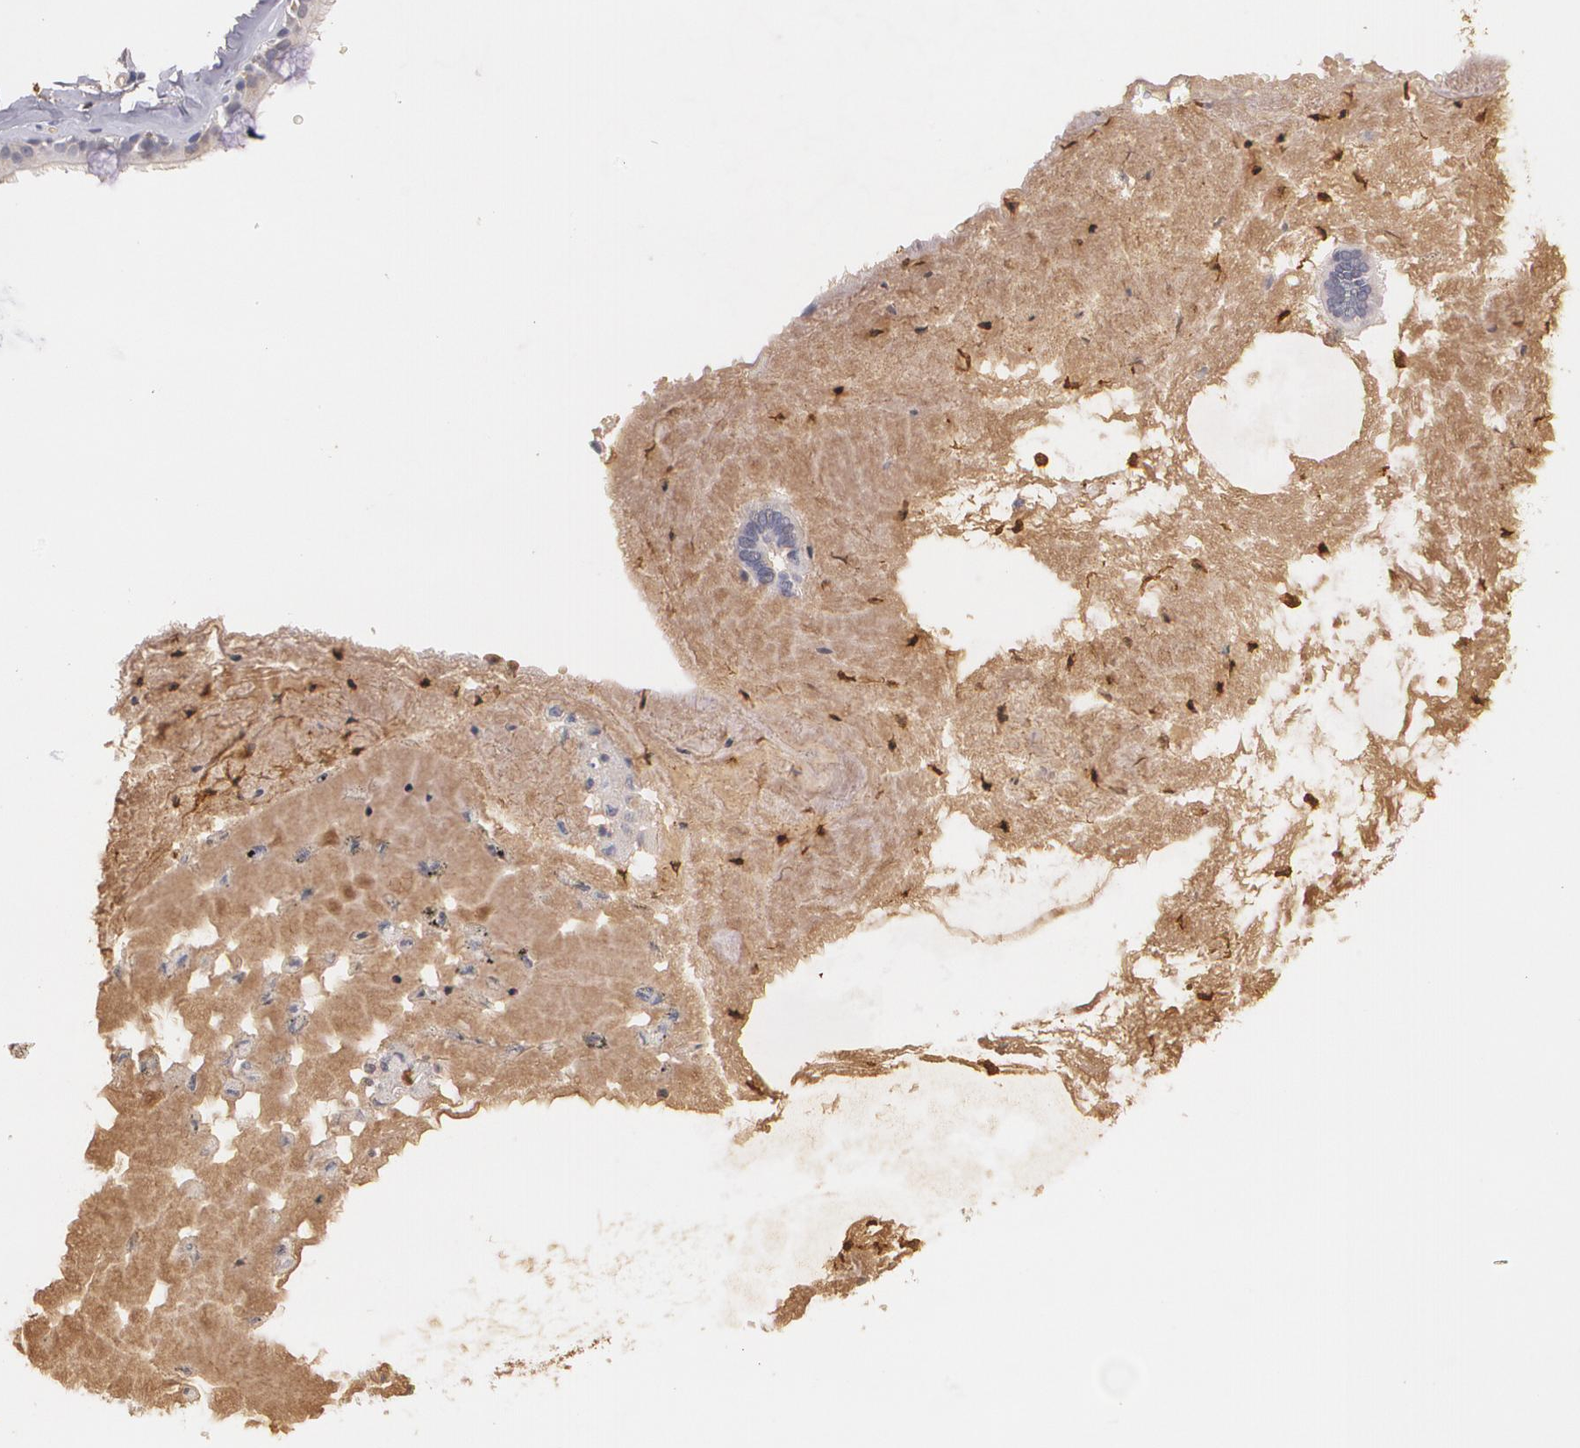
{"staining": {"intensity": "weak", "quantity": "<25%", "location": "cytoplasmic/membranous"}, "tissue": "adipose tissue", "cell_type": "Adipocytes", "image_type": "normal", "snomed": [{"axis": "morphology", "description": "Normal tissue, NOS"}, {"axis": "topography", "description": "Bronchus"}, {"axis": "topography", "description": "Lung"}], "caption": "Adipocytes are negative for protein expression in unremarkable human adipose tissue. (Stains: DAB (3,3'-diaminobenzidine) immunohistochemistry with hematoxylin counter stain, Microscopy: brightfield microscopy at high magnification).", "gene": "PTS", "patient": {"sex": "female", "age": 56}}